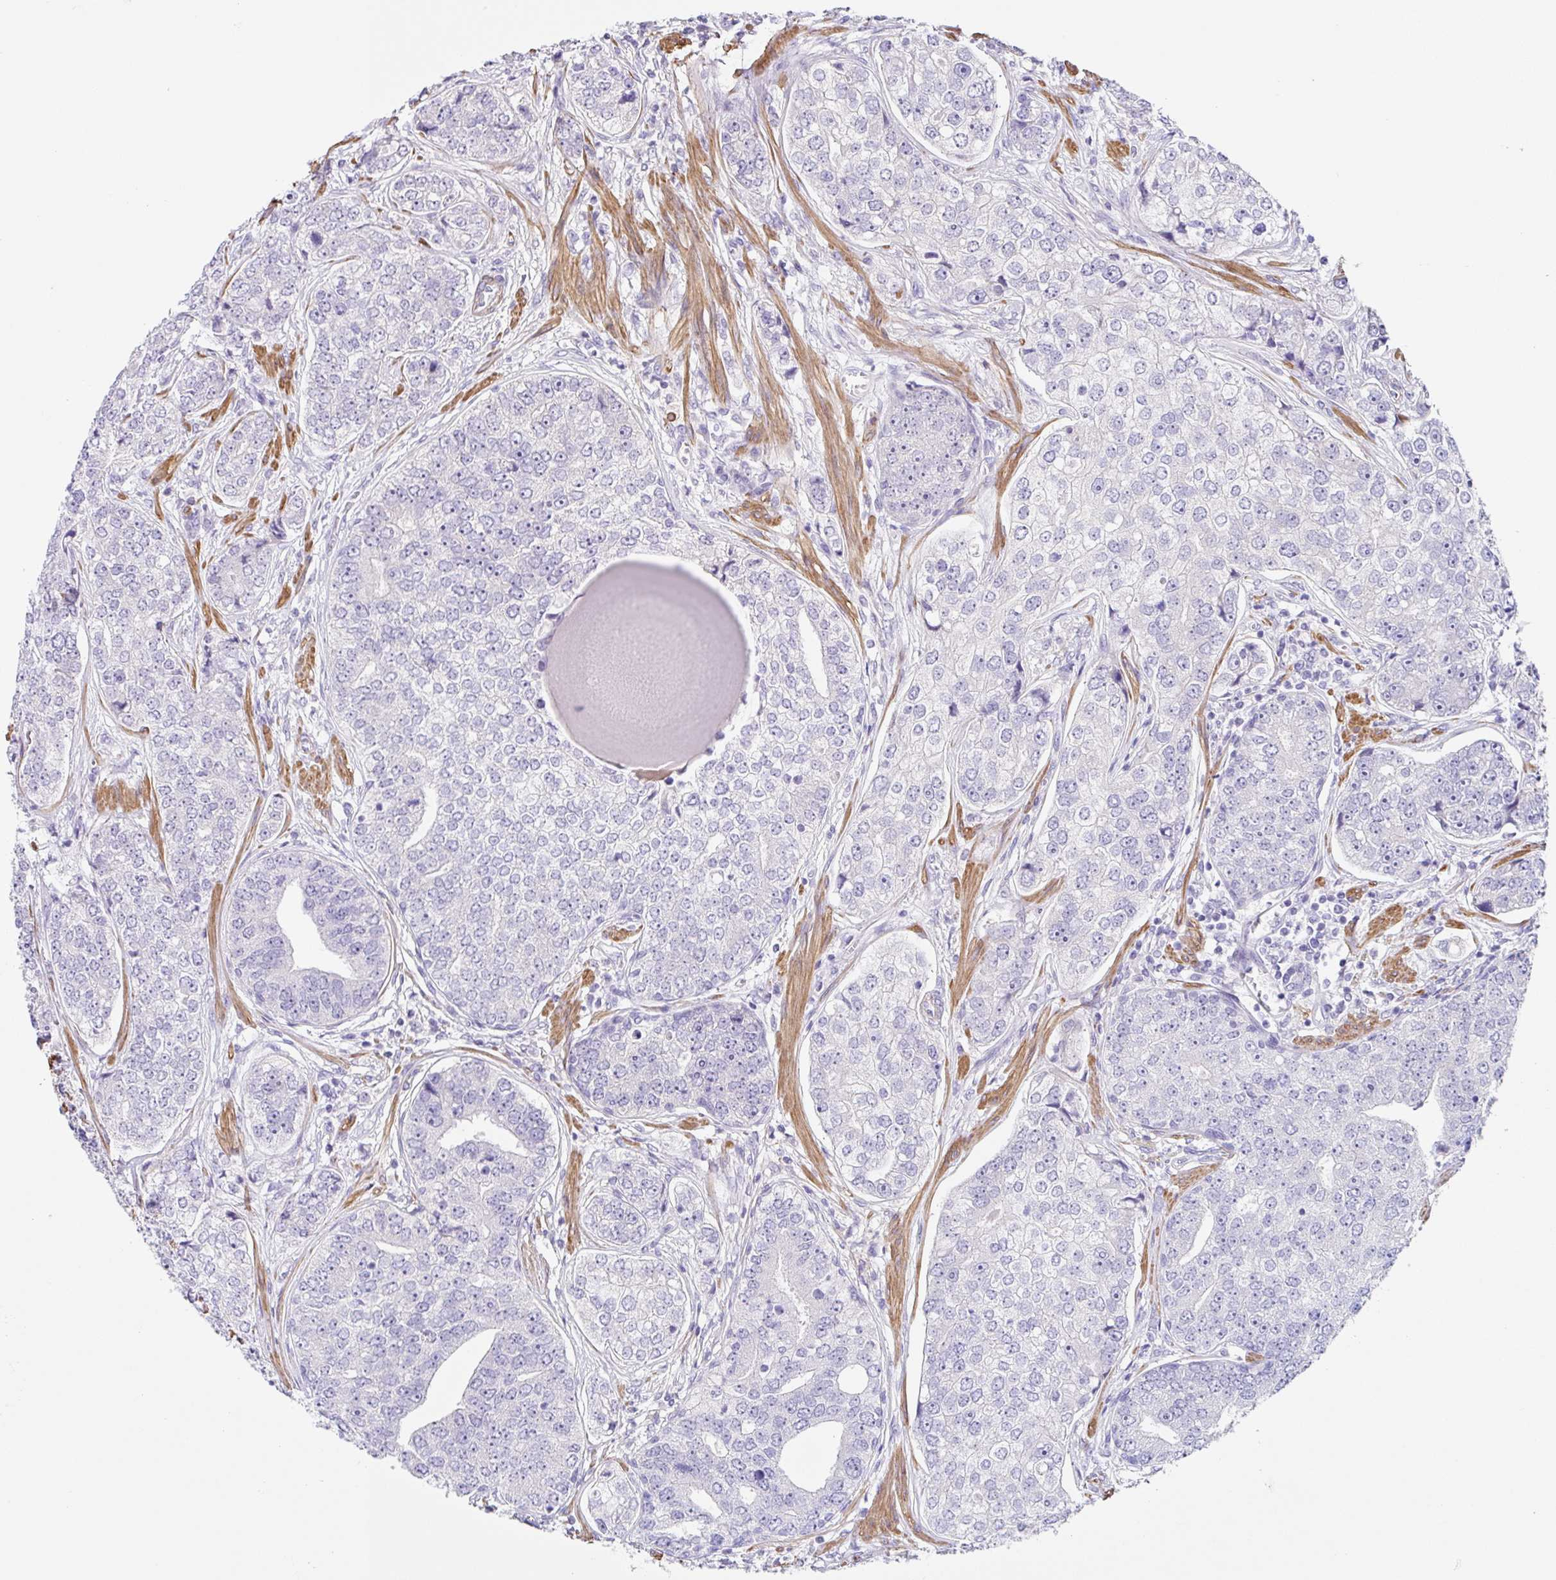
{"staining": {"intensity": "negative", "quantity": "none", "location": "none"}, "tissue": "prostate cancer", "cell_type": "Tumor cells", "image_type": "cancer", "snomed": [{"axis": "morphology", "description": "Adenocarcinoma, High grade"}, {"axis": "topography", "description": "Prostate"}], "caption": "Micrograph shows no significant protein positivity in tumor cells of prostate adenocarcinoma (high-grade).", "gene": "DCAF17", "patient": {"sex": "male", "age": 60}}